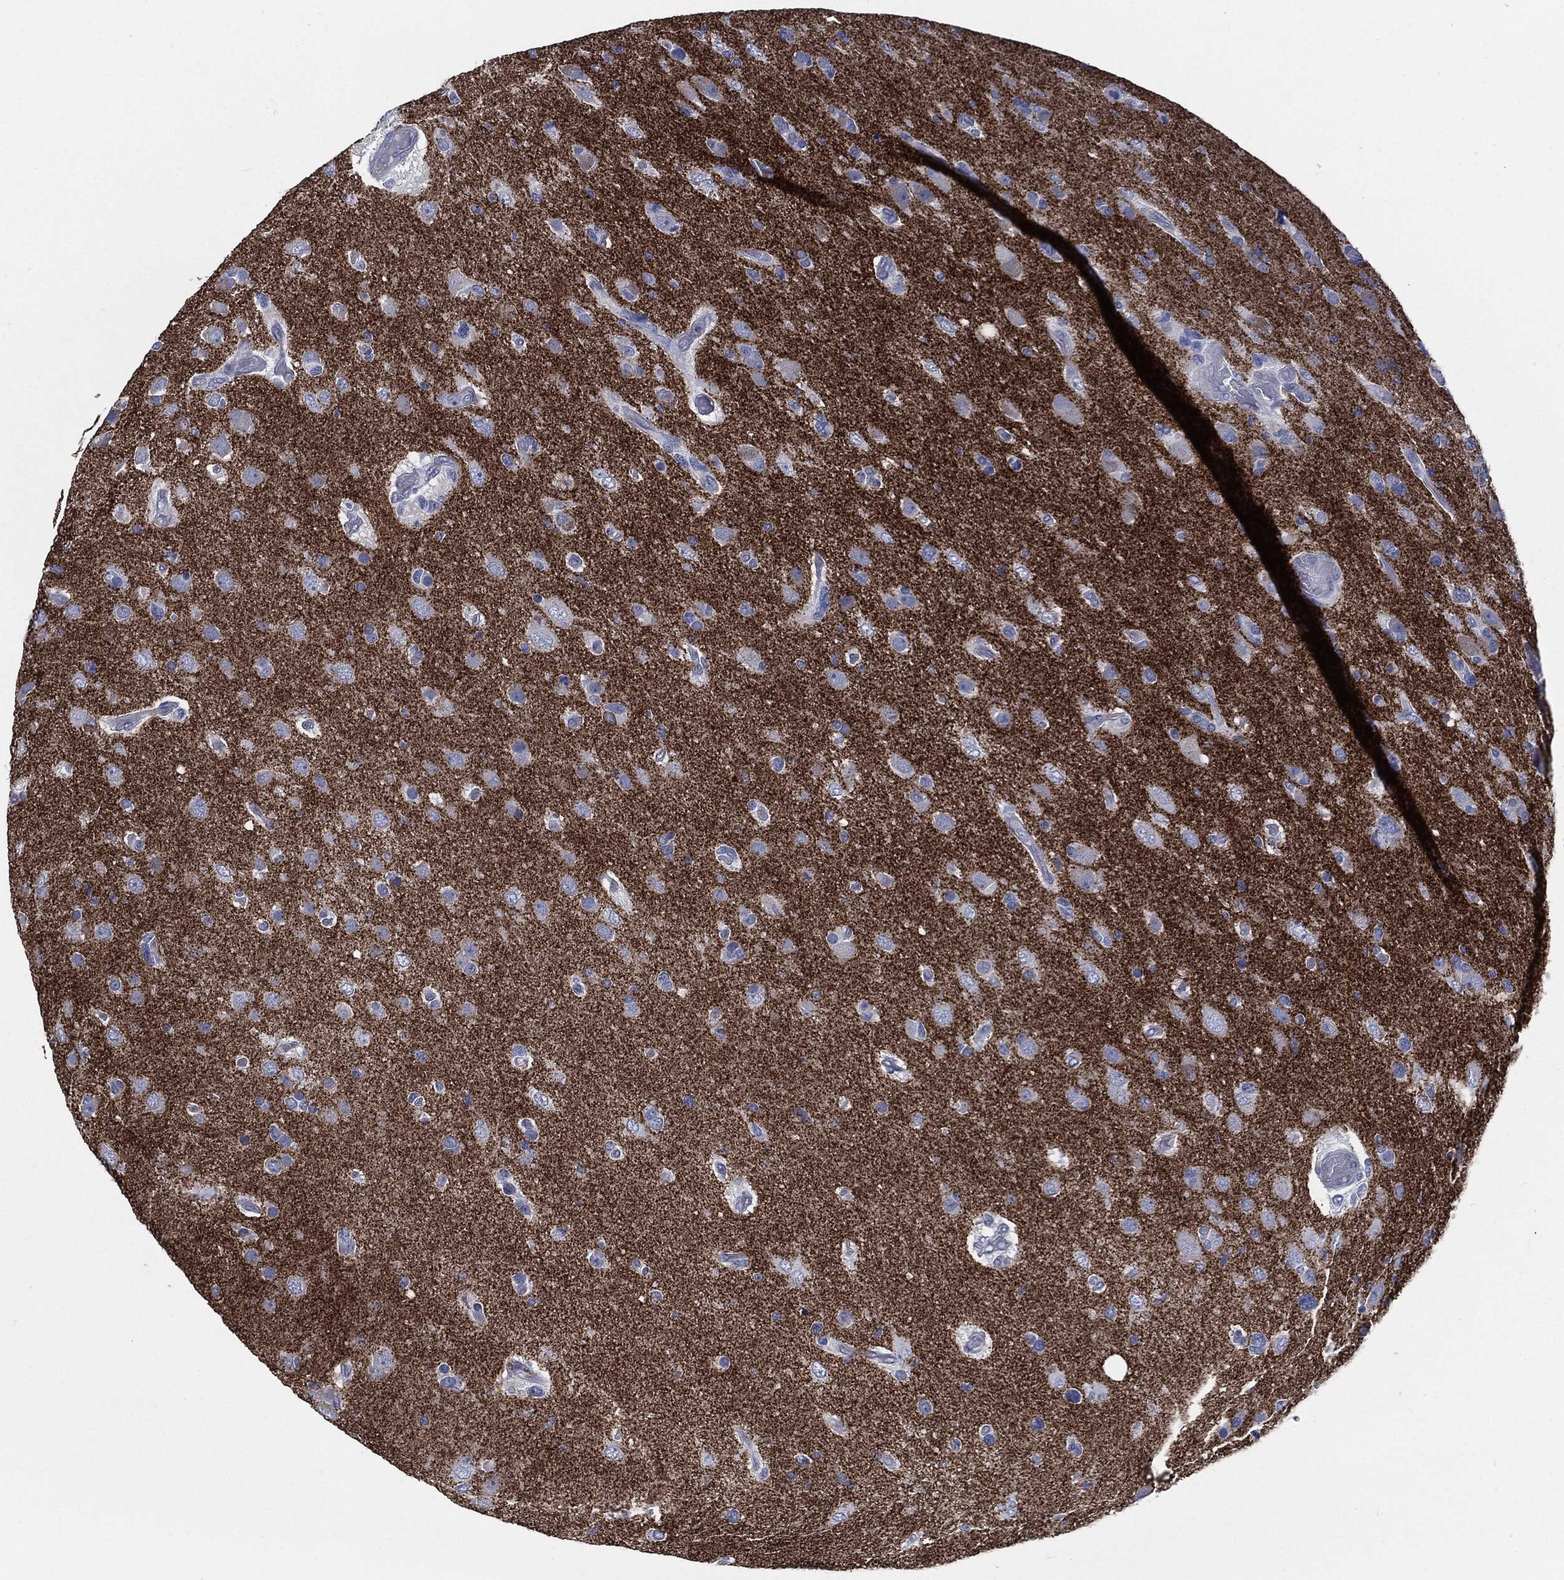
{"staining": {"intensity": "negative", "quantity": "none", "location": "none"}, "tissue": "glioma", "cell_type": "Tumor cells", "image_type": "cancer", "snomed": [{"axis": "morphology", "description": "Glioma, malignant, High grade"}, {"axis": "topography", "description": "Cerebral cortex"}], "caption": "Malignant glioma (high-grade) was stained to show a protein in brown. There is no significant staining in tumor cells.", "gene": "CD27", "patient": {"sex": "male", "age": 70}}